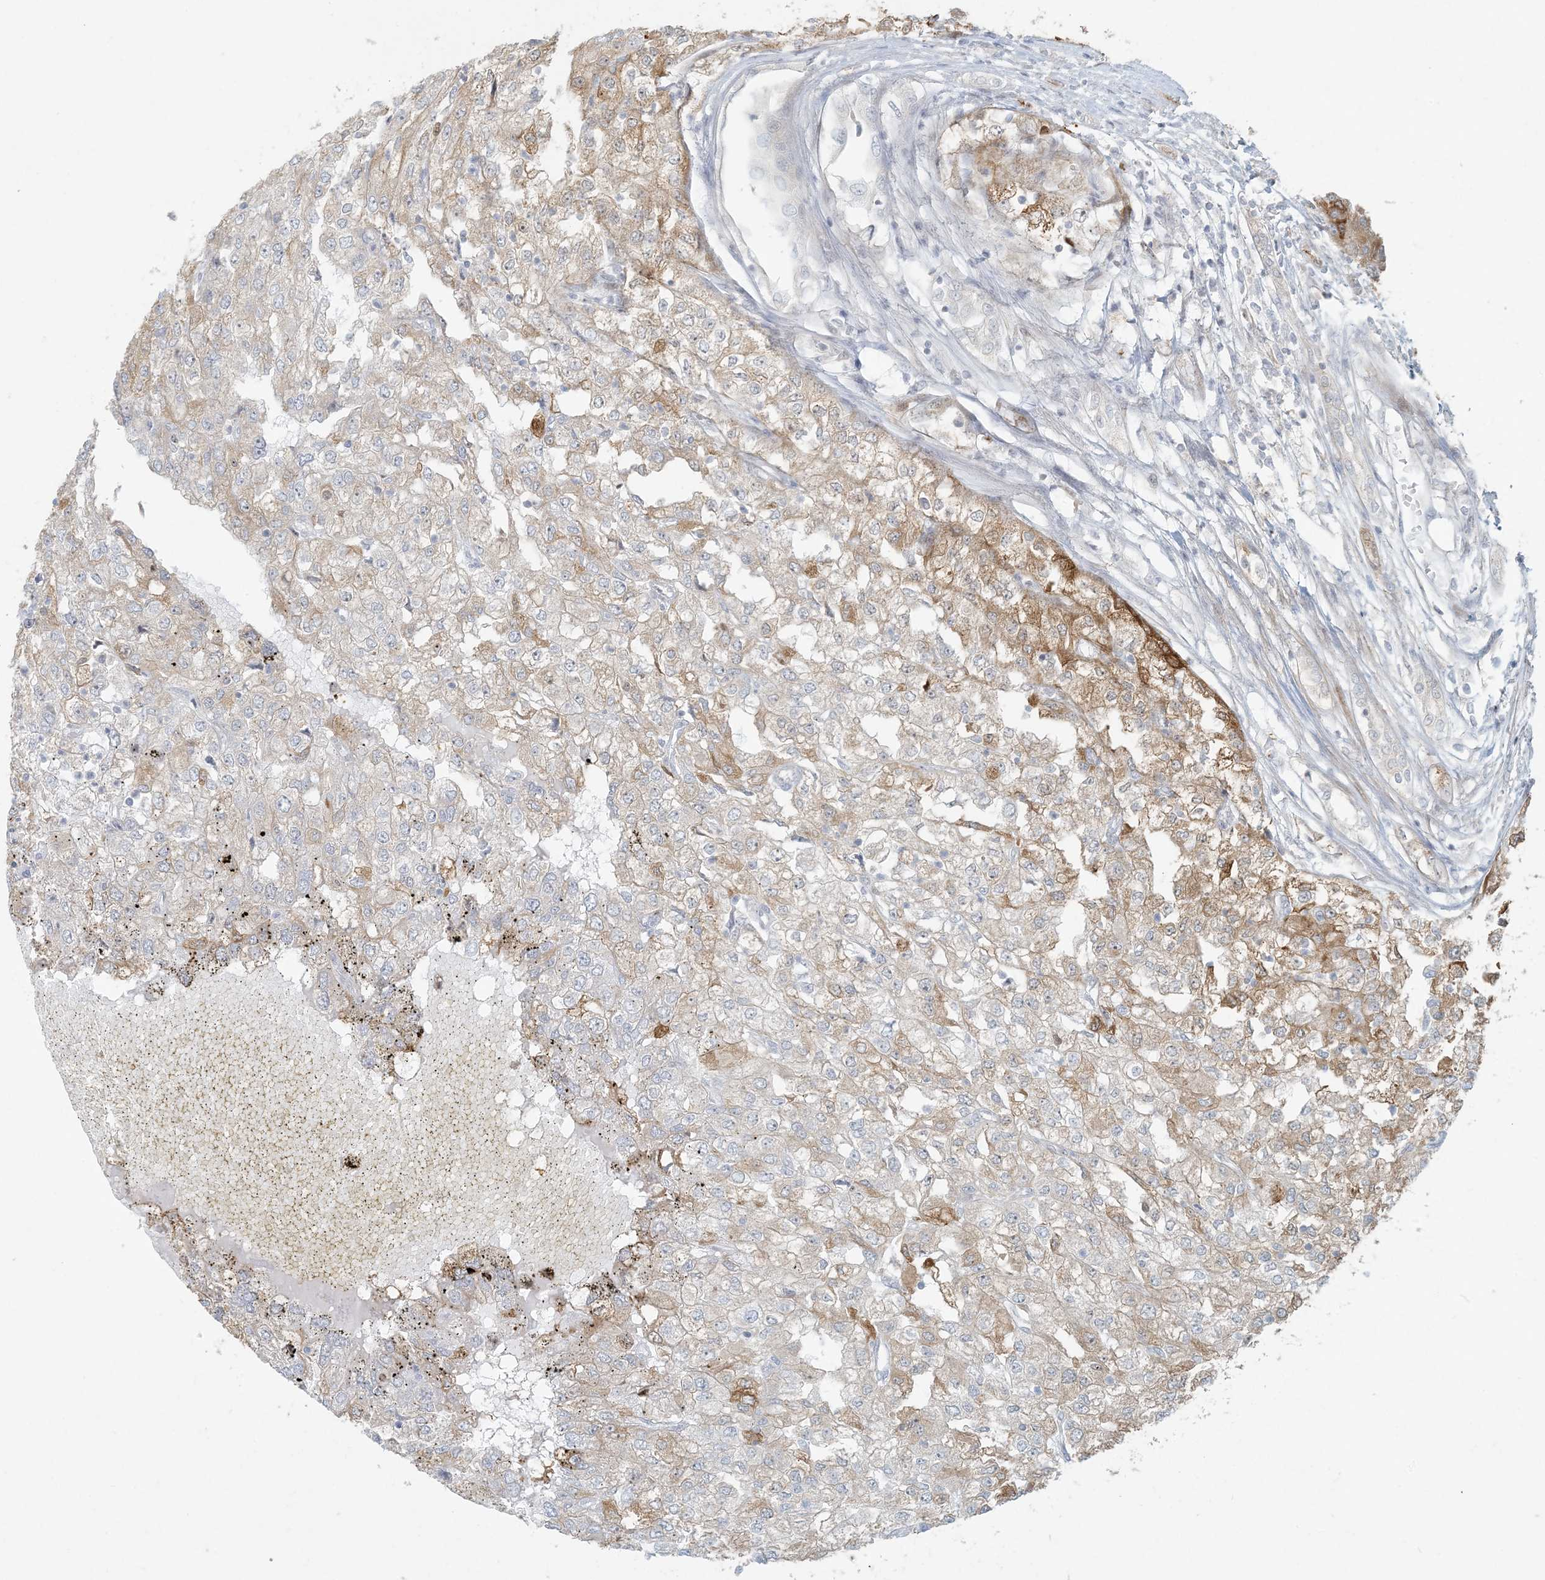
{"staining": {"intensity": "moderate", "quantity": "25%-75%", "location": "cytoplasmic/membranous"}, "tissue": "renal cancer", "cell_type": "Tumor cells", "image_type": "cancer", "snomed": [{"axis": "morphology", "description": "Adenocarcinoma, NOS"}, {"axis": "topography", "description": "Kidney"}], "caption": "Tumor cells display medium levels of moderate cytoplasmic/membranous positivity in approximately 25%-75% of cells in human renal cancer (adenocarcinoma). The staining was performed using DAB, with brown indicating positive protein expression. Nuclei are stained blue with hematoxylin.", "gene": "BCORL1", "patient": {"sex": "female", "age": 54}}